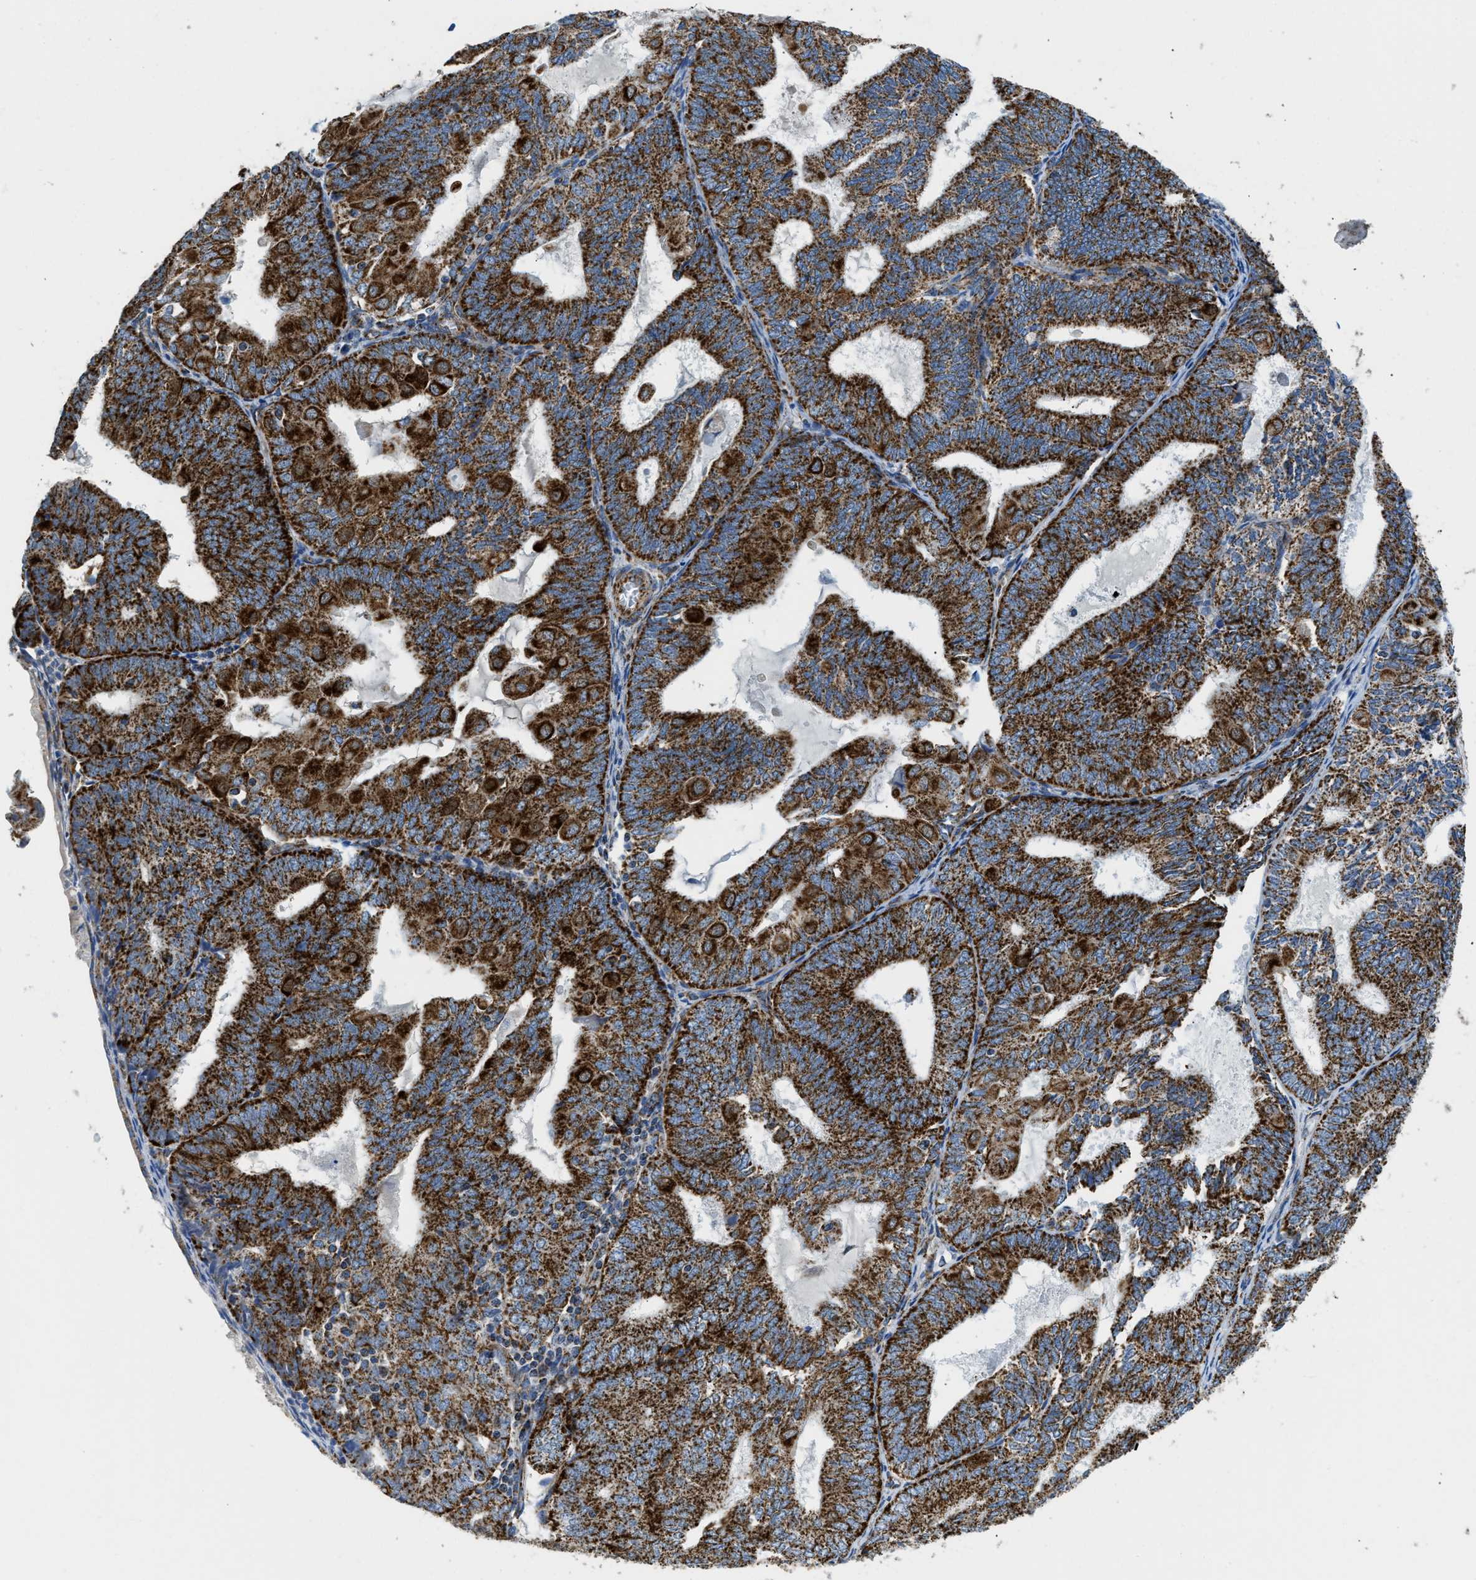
{"staining": {"intensity": "strong", "quantity": ">75%", "location": "cytoplasmic/membranous"}, "tissue": "endometrial cancer", "cell_type": "Tumor cells", "image_type": "cancer", "snomed": [{"axis": "morphology", "description": "Adenocarcinoma, NOS"}, {"axis": "topography", "description": "Endometrium"}], "caption": "Human endometrial adenocarcinoma stained with a protein marker reveals strong staining in tumor cells.", "gene": "STK33", "patient": {"sex": "female", "age": 81}}